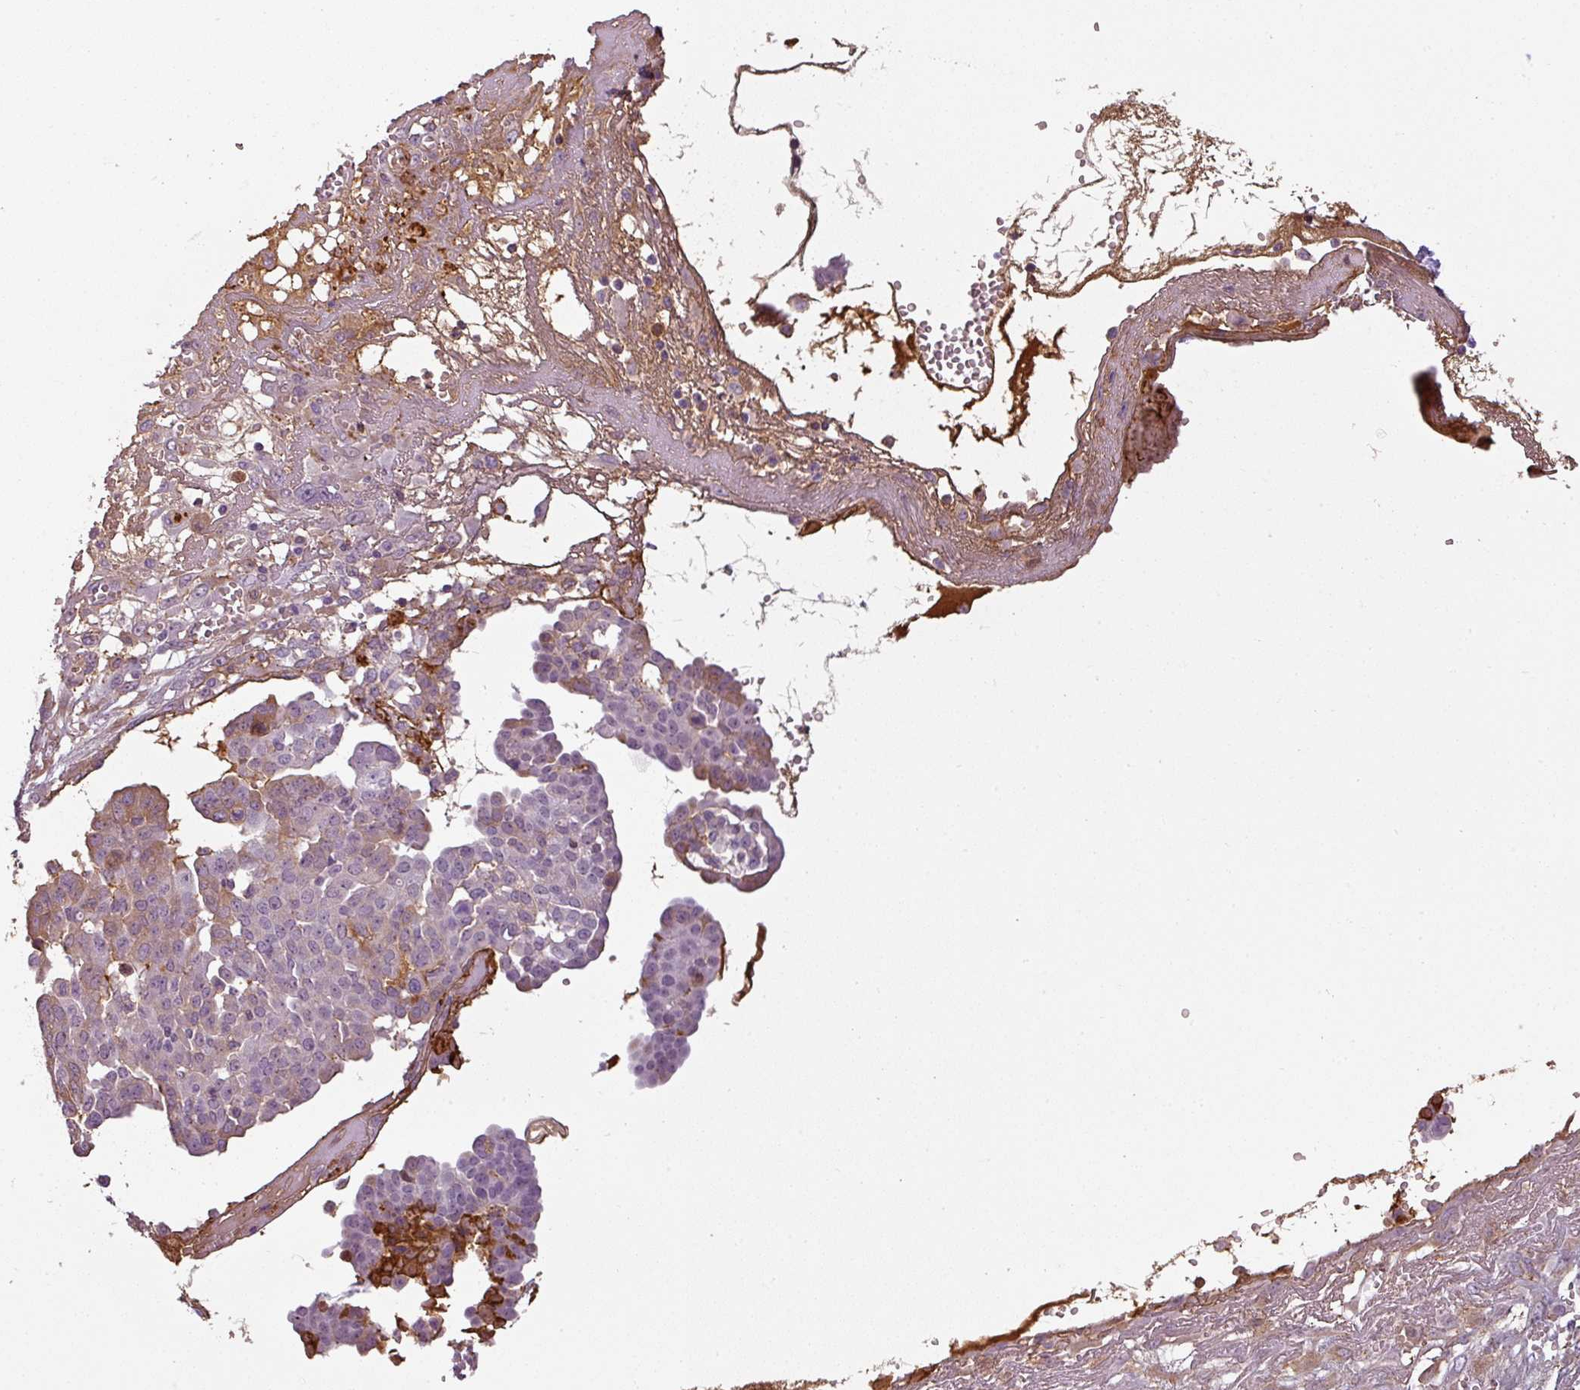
{"staining": {"intensity": "moderate", "quantity": "<25%", "location": "cytoplasmic/membranous"}, "tissue": "ovarian cancer", "cell_type": "Tumor cells", "image_type": "cancer", "snomed": [{"axis": "morphology", "description": "Cystadenocarcinoma, serous, NOS"}, {"axis": "topography", "description": "Soft tissue"}, {"axis": "topography", "description": "Ovary"}], "caption": "Immunohistochemistry photomicrograph of ovarian cancer (serous cystadenocarcinoma) stained for a protein (brown), which shows low levels of moderate cytoplasmic/membranous staining in approximately <25% of tumor cells.", "gene": "APOC1", "patient": {"sex": "female", "age": 57}}